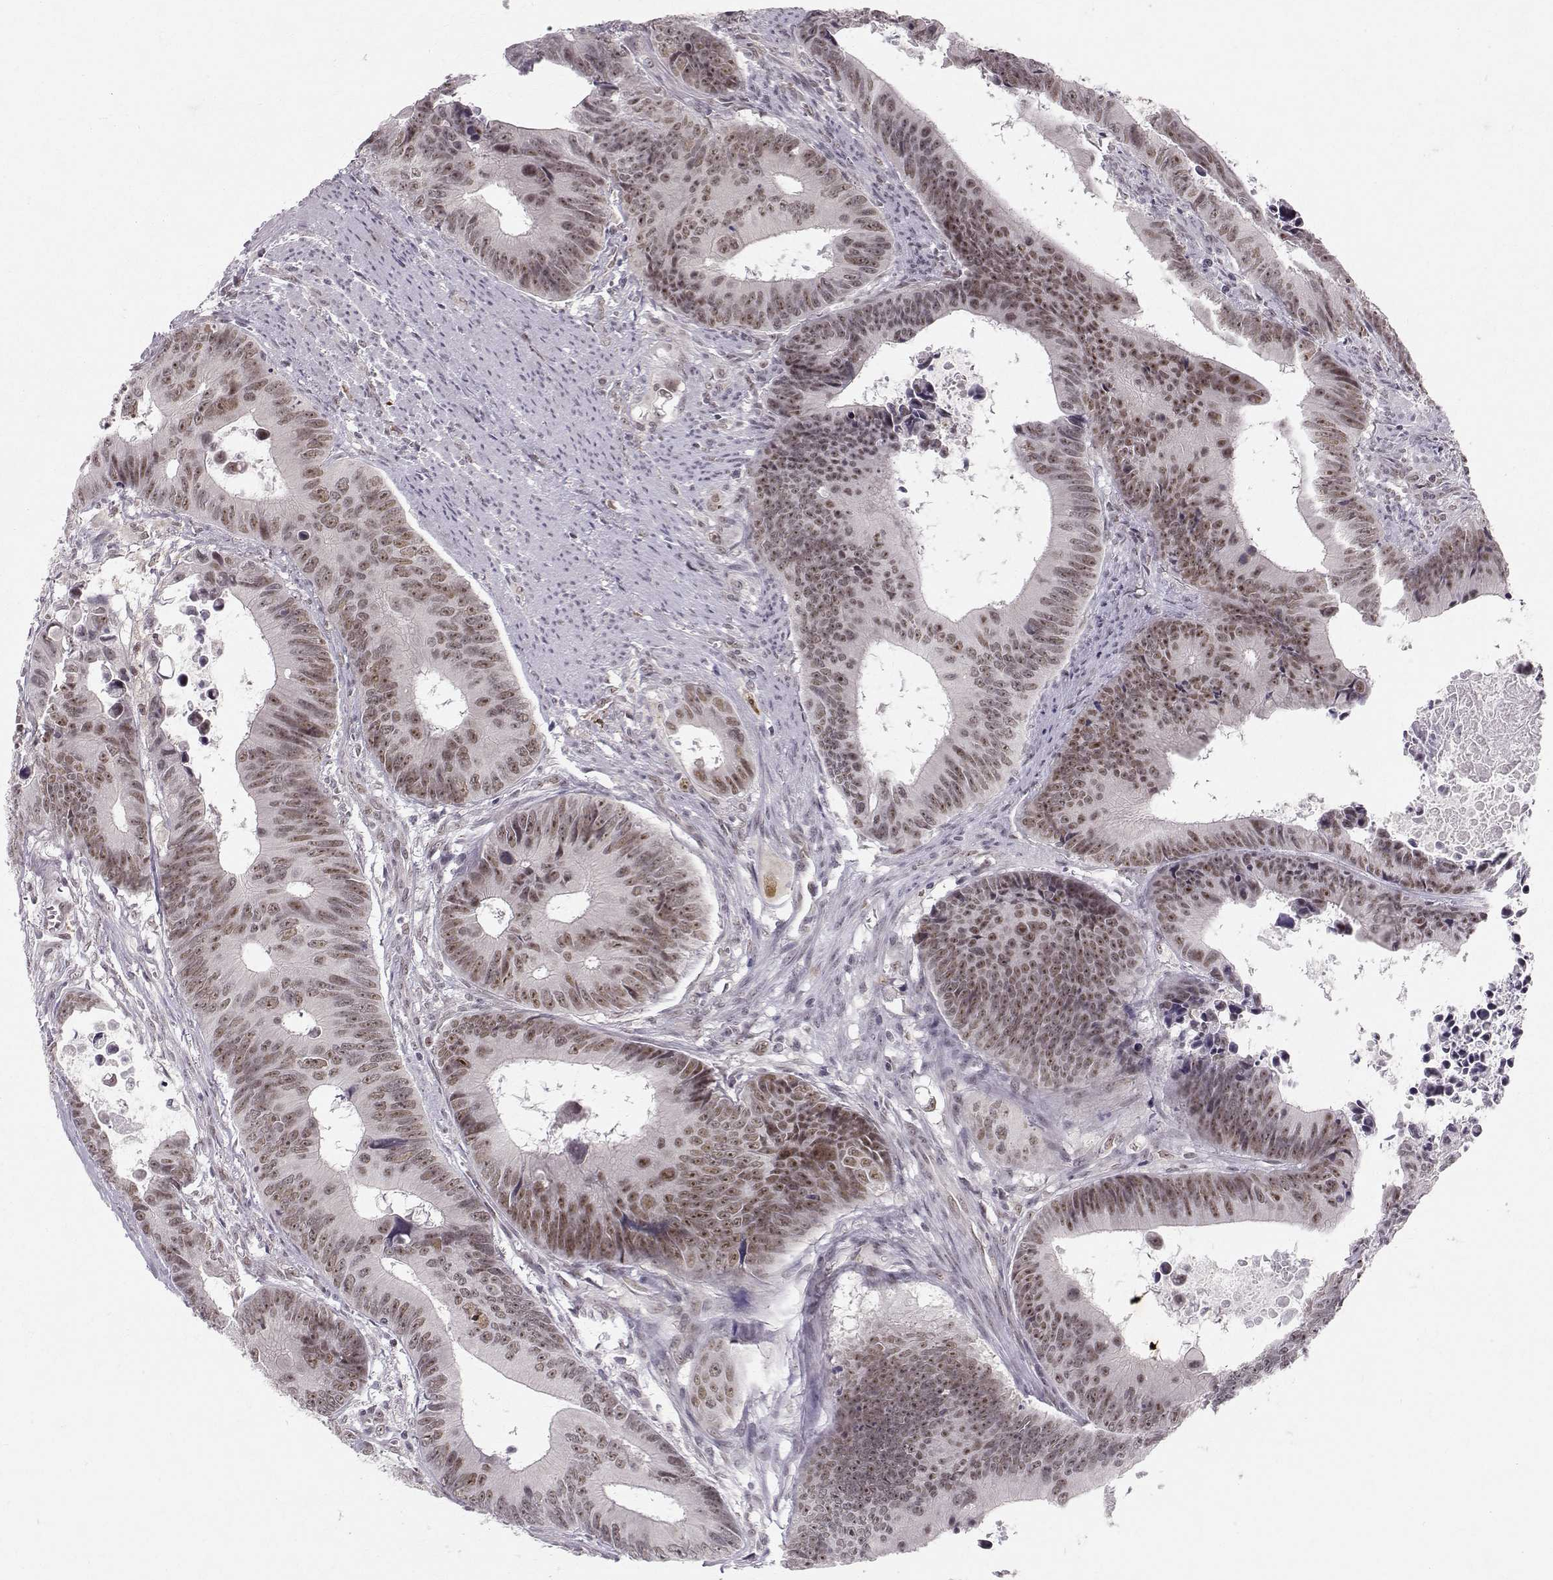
{"staining": {"intensity": "moderate", "quantity": "25%-75%", "location": "nuclear"}, "tissue": "colorectal cancer", "cell_type": "Tumor cells", "image_type": "cancer", "snomed": [{"axis": "morphology", "description": "Adenocarcinoma, NOS"}, {"axis": "topography", "description": "Colon"}], "caption": "Tumor cells show medium levels of moderate nuclear positivity in about 25%-75% of cells in colorectal adenocarcinoma.", "gene": "RPP38", "patient": {"sex": "female", "age": 87}}